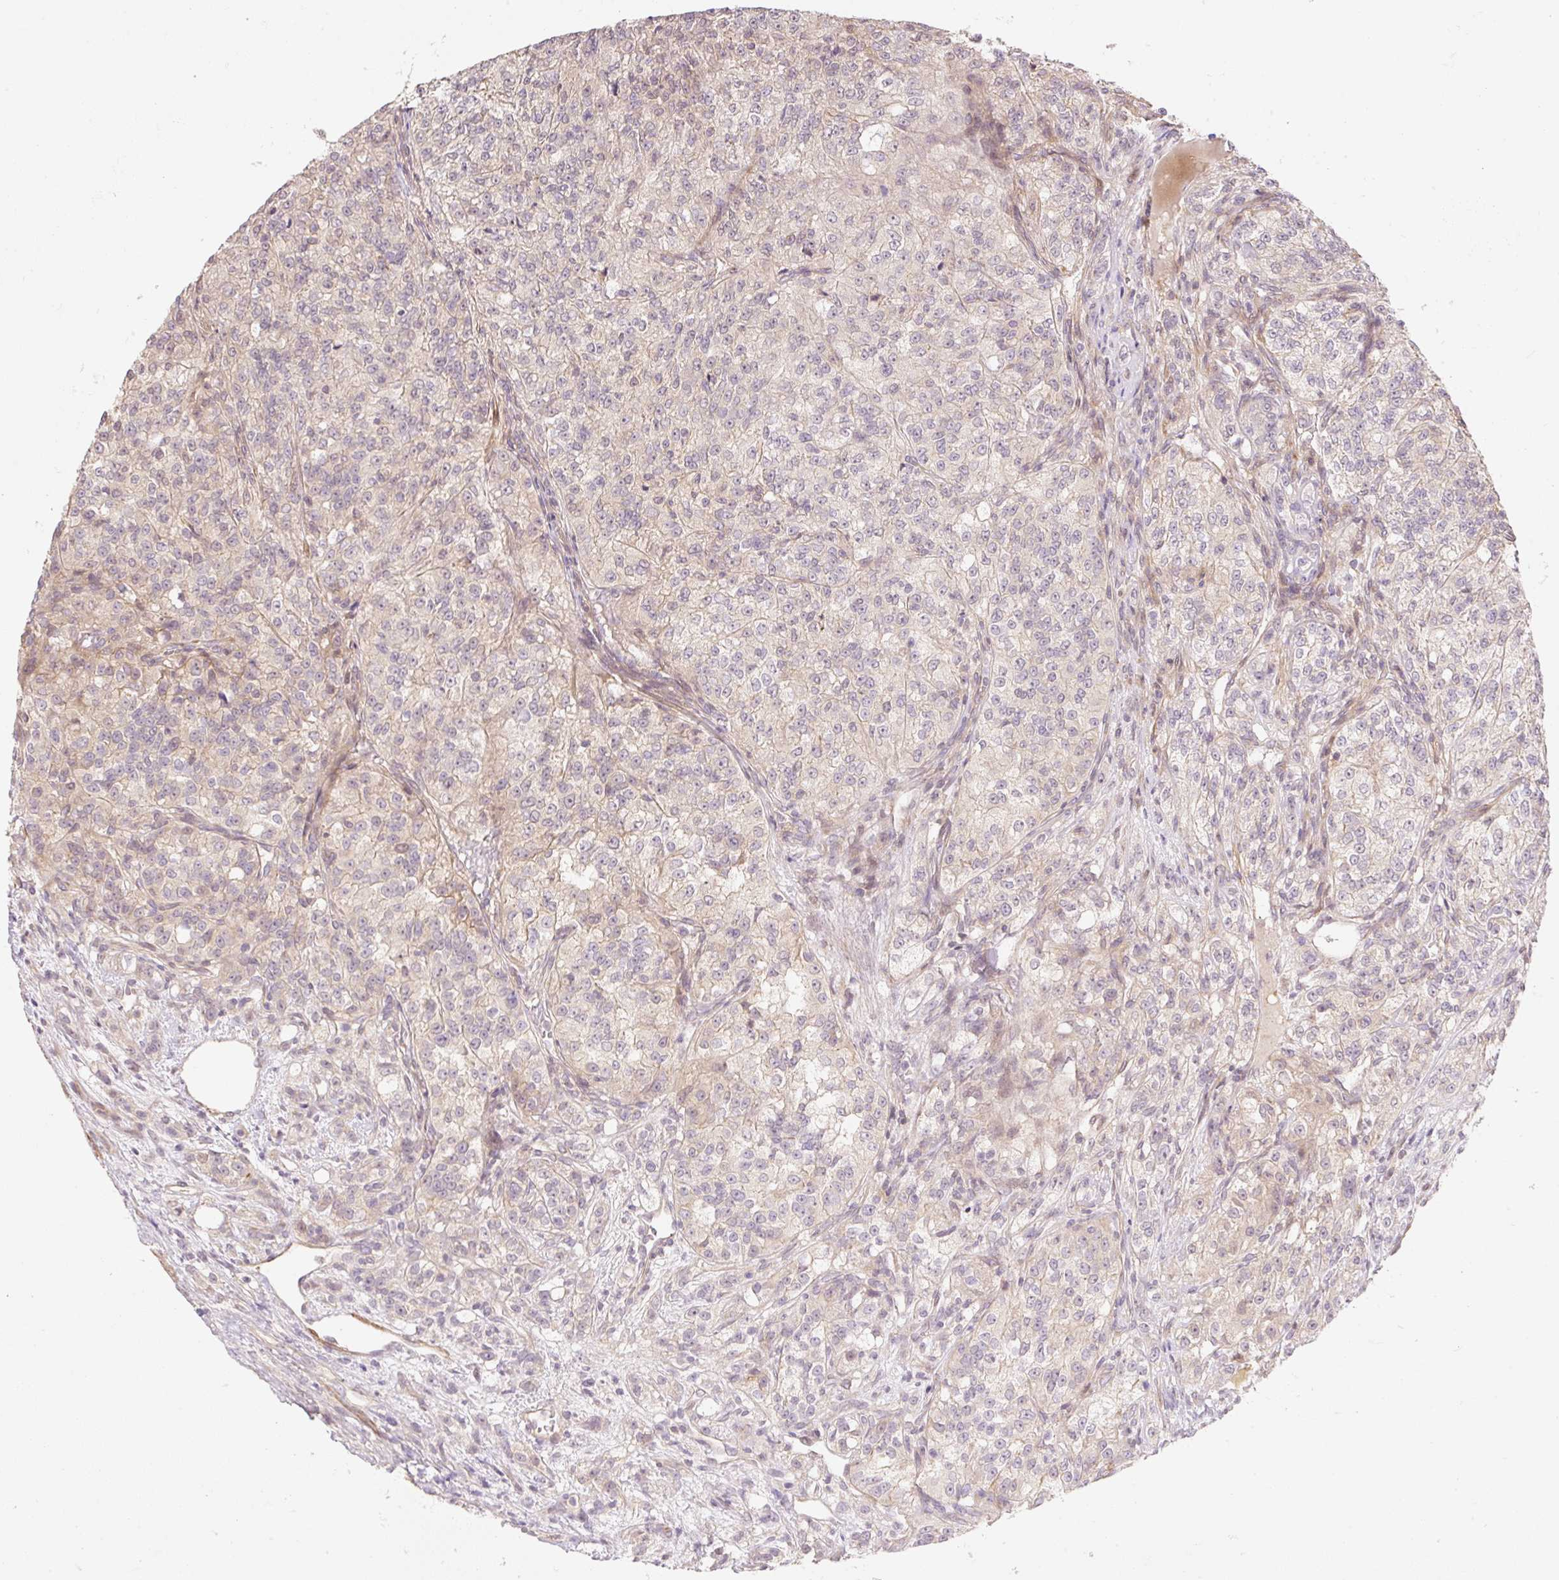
{"staining": {"intensity": "negative", "quantity": "none", "location": "none"}, "tissue": "renal cancer", "cell_type": "Tumor cells", "image_type": "cancer", "snomed": [{"axis": "morphology", "description": "Adenocarcinoma, NOS"}, {"axis": "topography", "description": "Kidney"}], "caption": "The immunohistochemistry micrograph has no significant expression in tumor cells of renal cancer tissue.", "gene": "EMC10", "patient": {"sex": "female", "age": 63}}